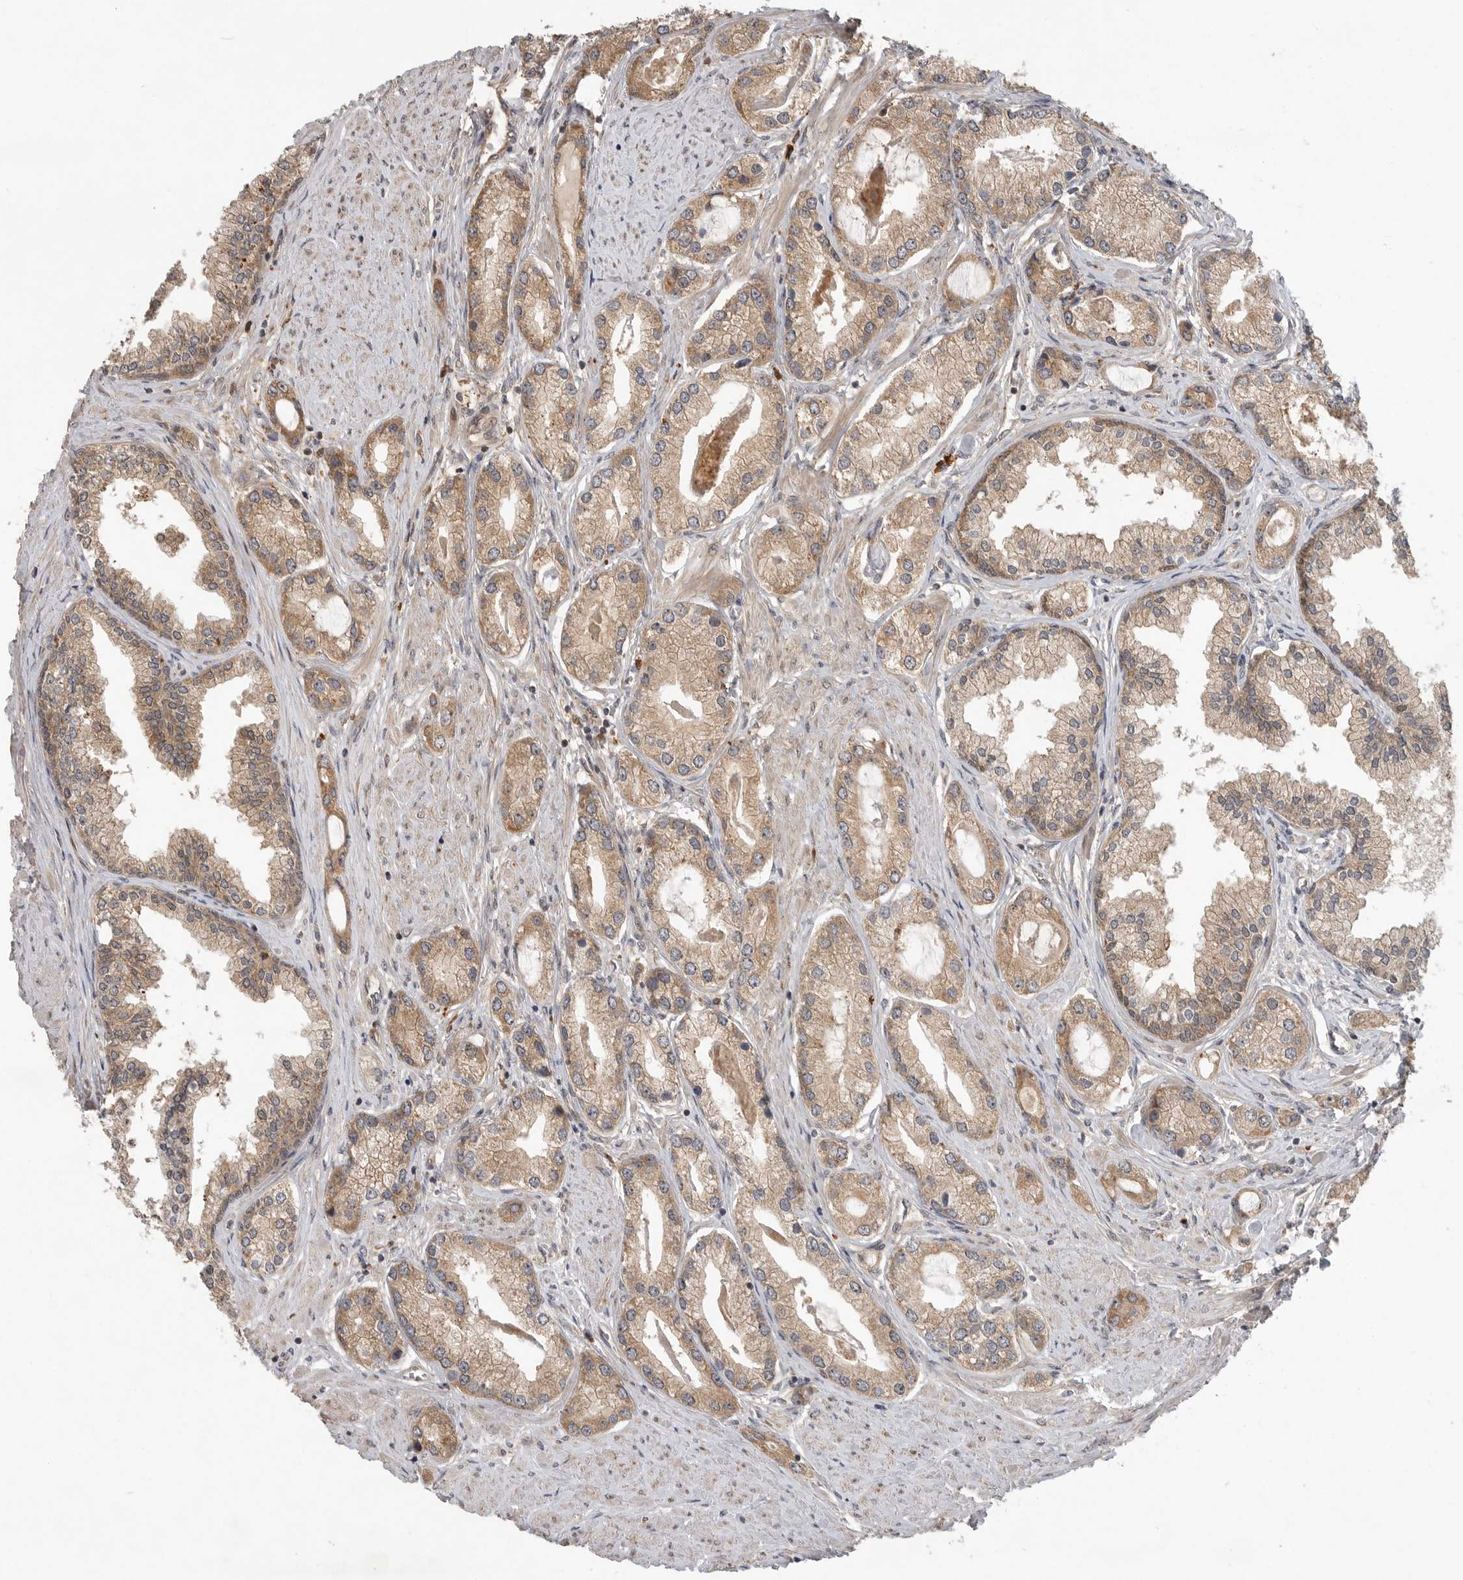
{"staining": {"intensity": "moderate", "quantity": ">75%", "location": "cytoplasmic/membranous"}, "tissue": "prostate cancer", "cell_type": "Tumor cells", "image_type": "cancer", "snomed": [{"axis": "morphology", "description": "Adenocarcinoma, Low grade"}, {"axis": "topography", "description": "Prostate"}], "caption": "Prostate cancer stained with DAB immunohistochemistry (IHC) exhibits medium levels of moderate cytoplasmic/membranous positivity in about >75% of tumor cells. The protein of interest is stained brown, and the nuclei are stained in blue (DAB IHC with brightfield microscopy, high magnification).", "gene": "OSBPL9", "patient": {"sex": "male", "age": 62}}